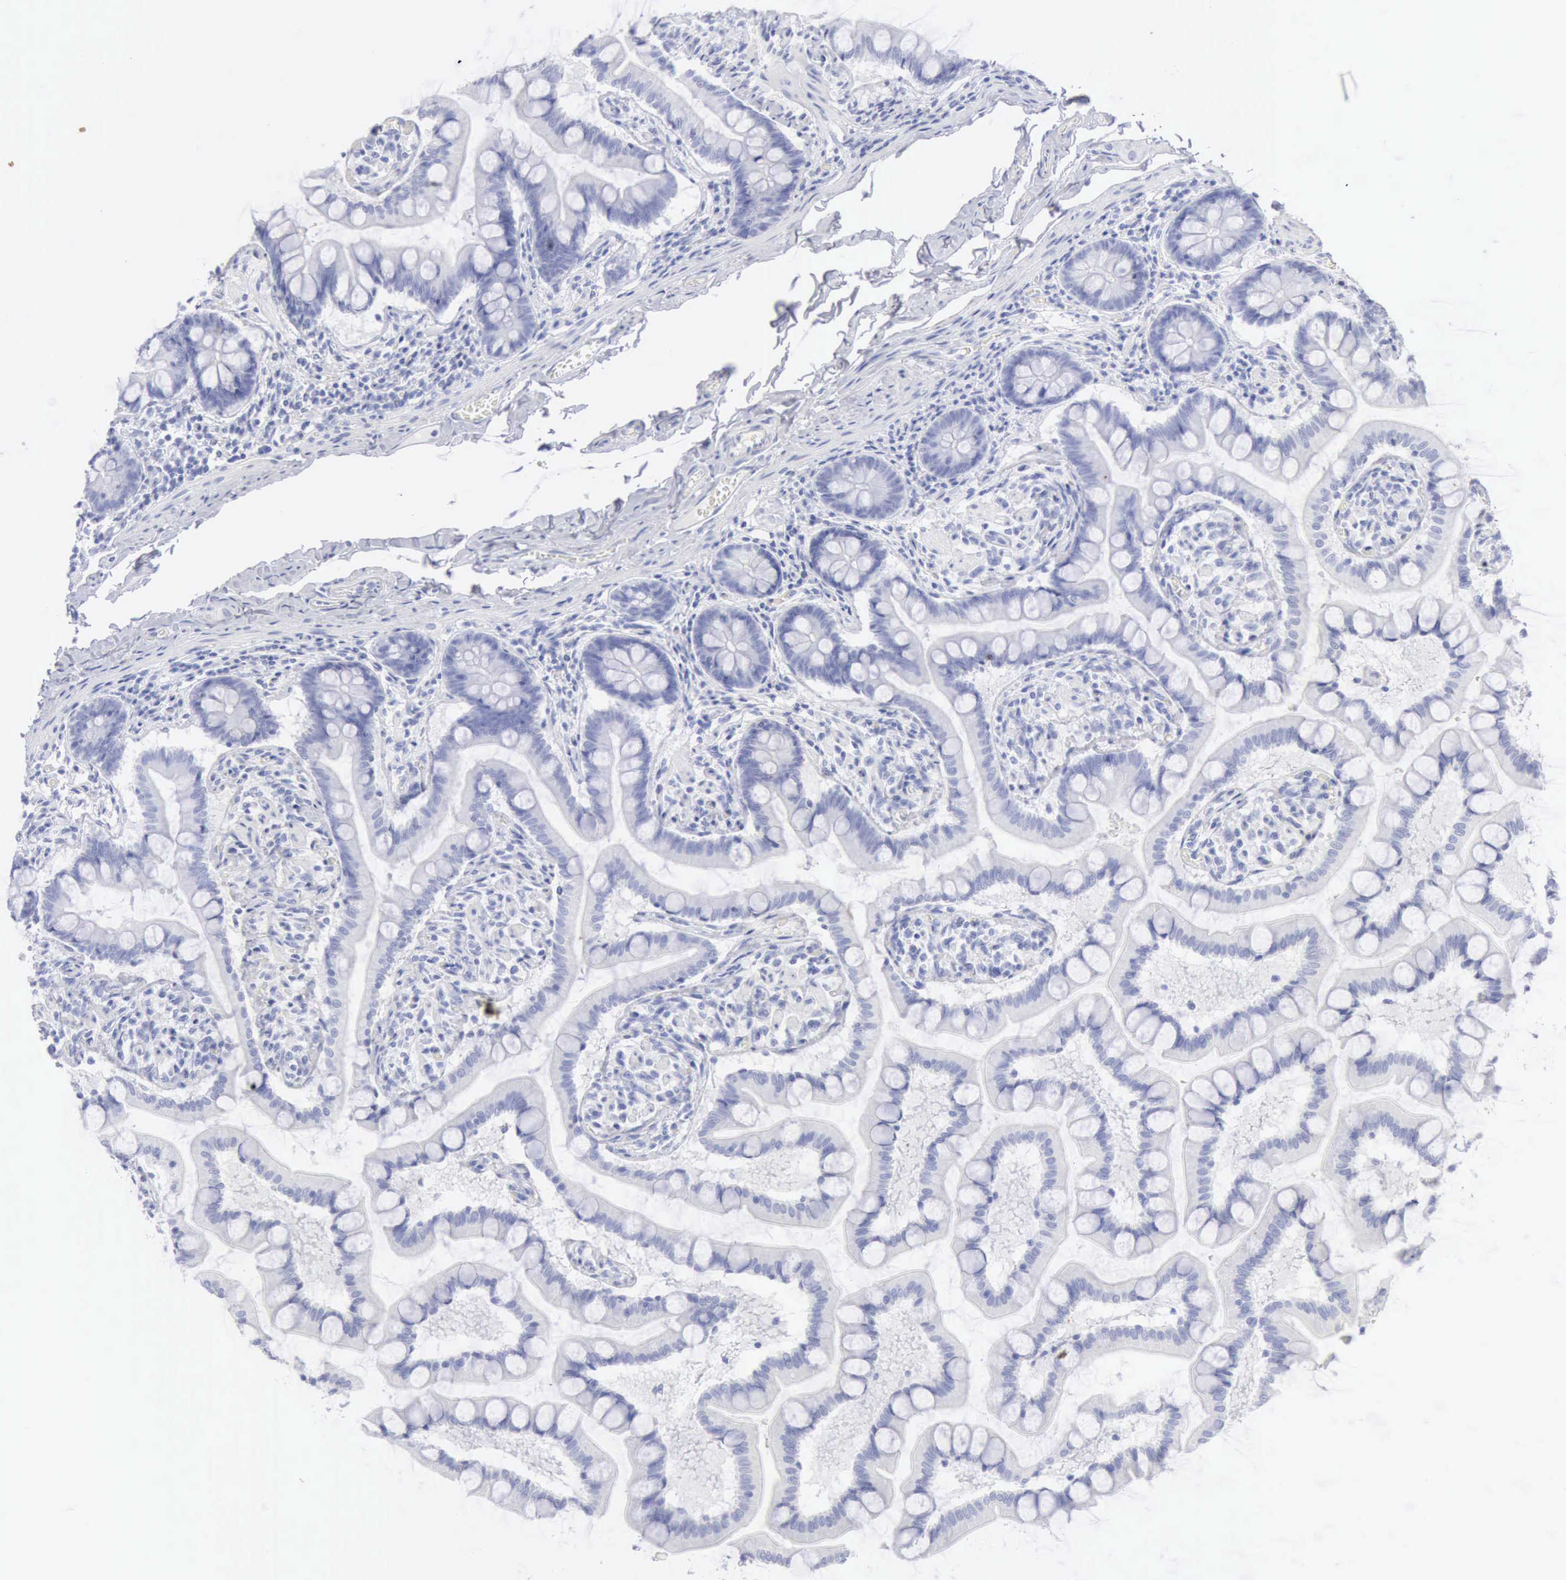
{"staining": {"intensity": "negative", "quantity": "none", "location": "none"}, "tissue": "small intestine", "cell_type": "Glandular cells", "image_type": "normal", "snomed": [{"axis": "morphology", "description": "Normal tissue, NOS"}, {"axis": "topography", "description": "Small intestine"}], "caption": "There is no significant expression in glandular cells of small intestine. (Brightfield microscopy of DAB (3,3'-diaminobenzidine) IHC at high magnification).", "gene": "KRT5", "patient": {"sex": "male", "age": 41}}